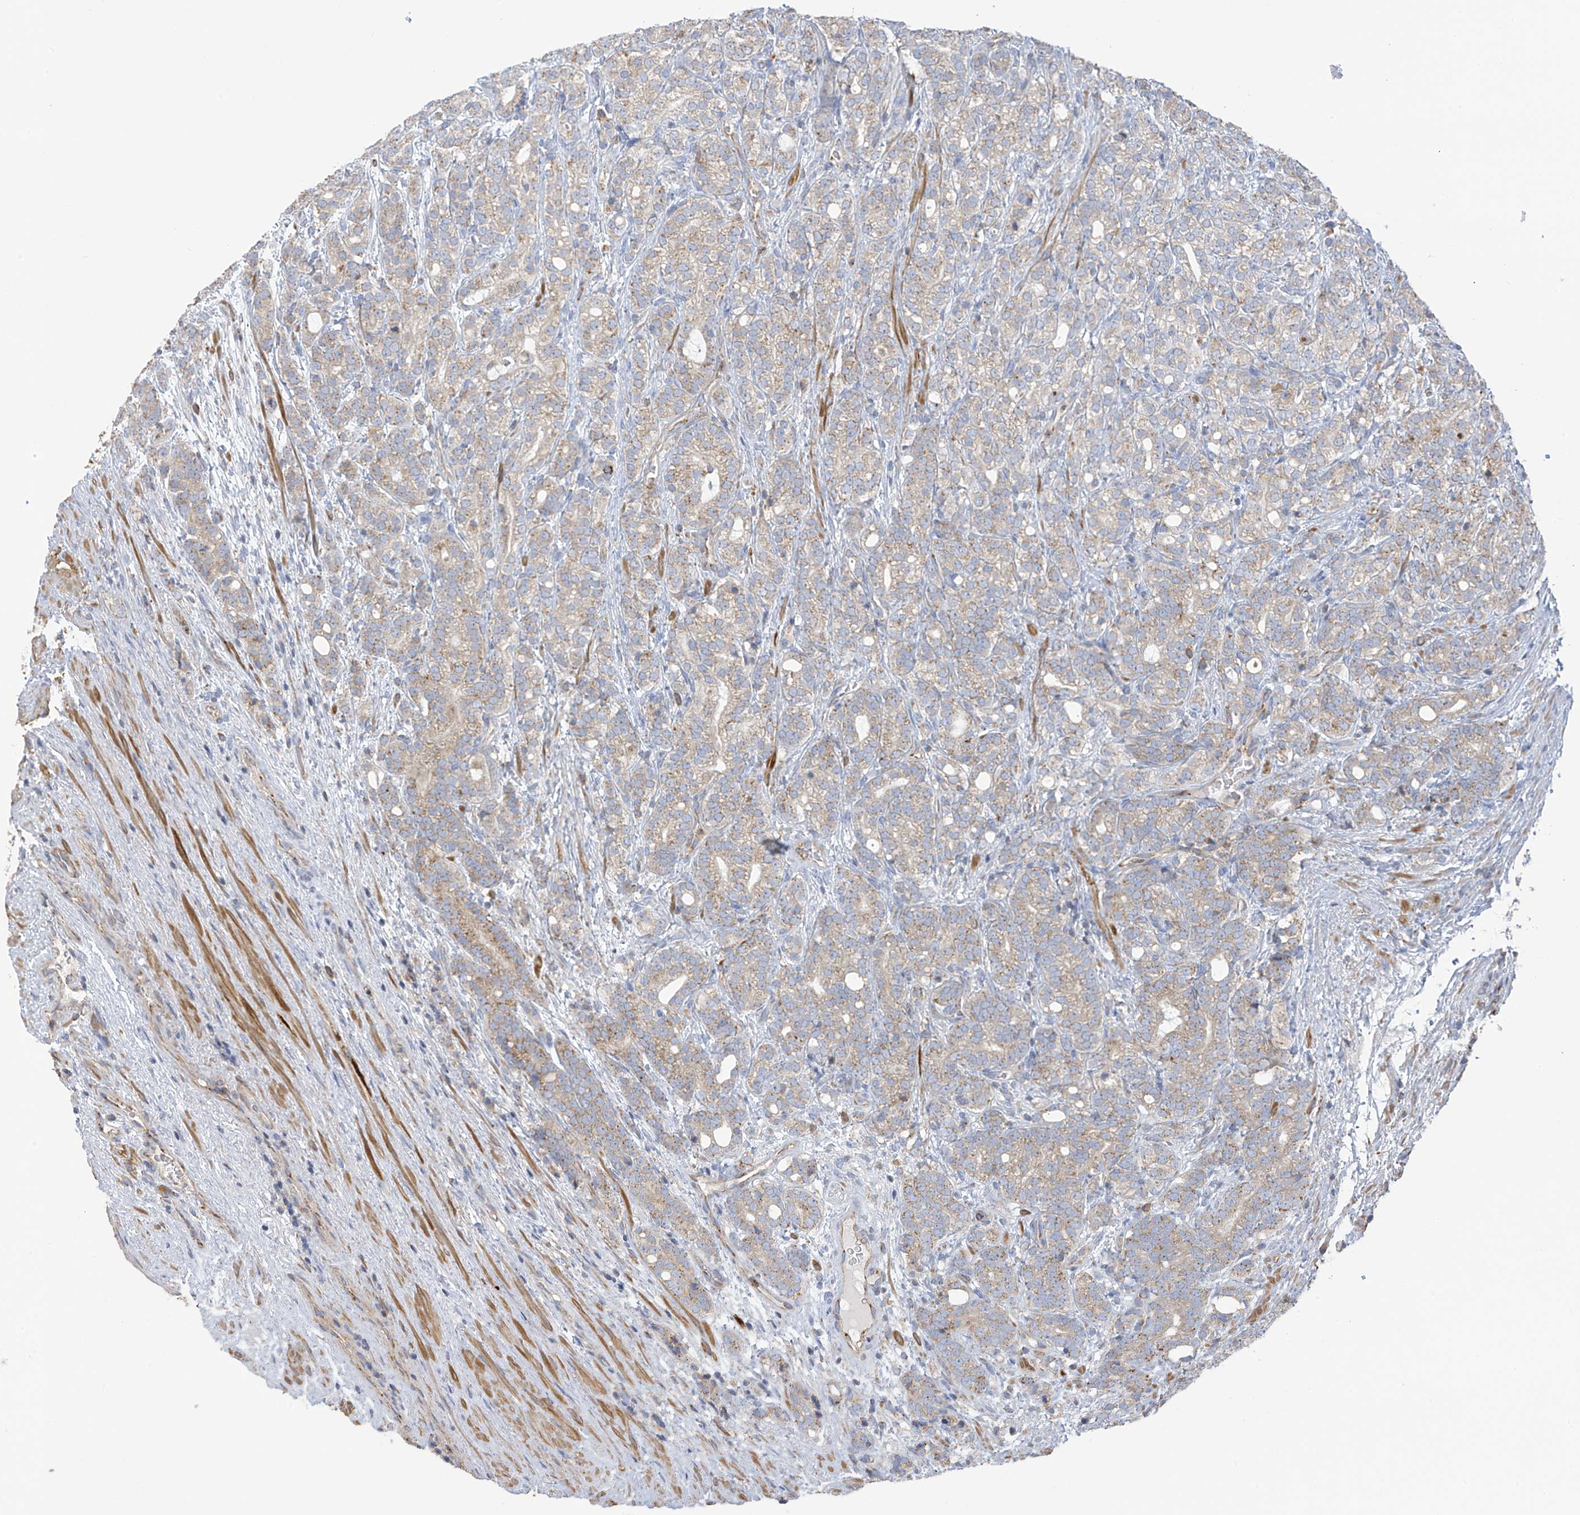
{"staining": {"intensity": "weak", "quantity": "<25%", "location": "cytoplasmic/membranous"}, "tissue": "prostate cancer", "cell_type": "Tumor cells", "image_type": "cancer", "snomed": [{"axis": "morphology", "description": "Adenocarcinoma, High grade"}, {"axis": "topography", "description": "Prostate"}], "caption": "Tumor cells show no significant staining in adenocarcinoma (high-grade) (prostate). (DAB (3,3'-diaminobenzidine) IHC, high magnification).", "gene": "ITM2B", "patient": {"sex": "male", "age": 57}}